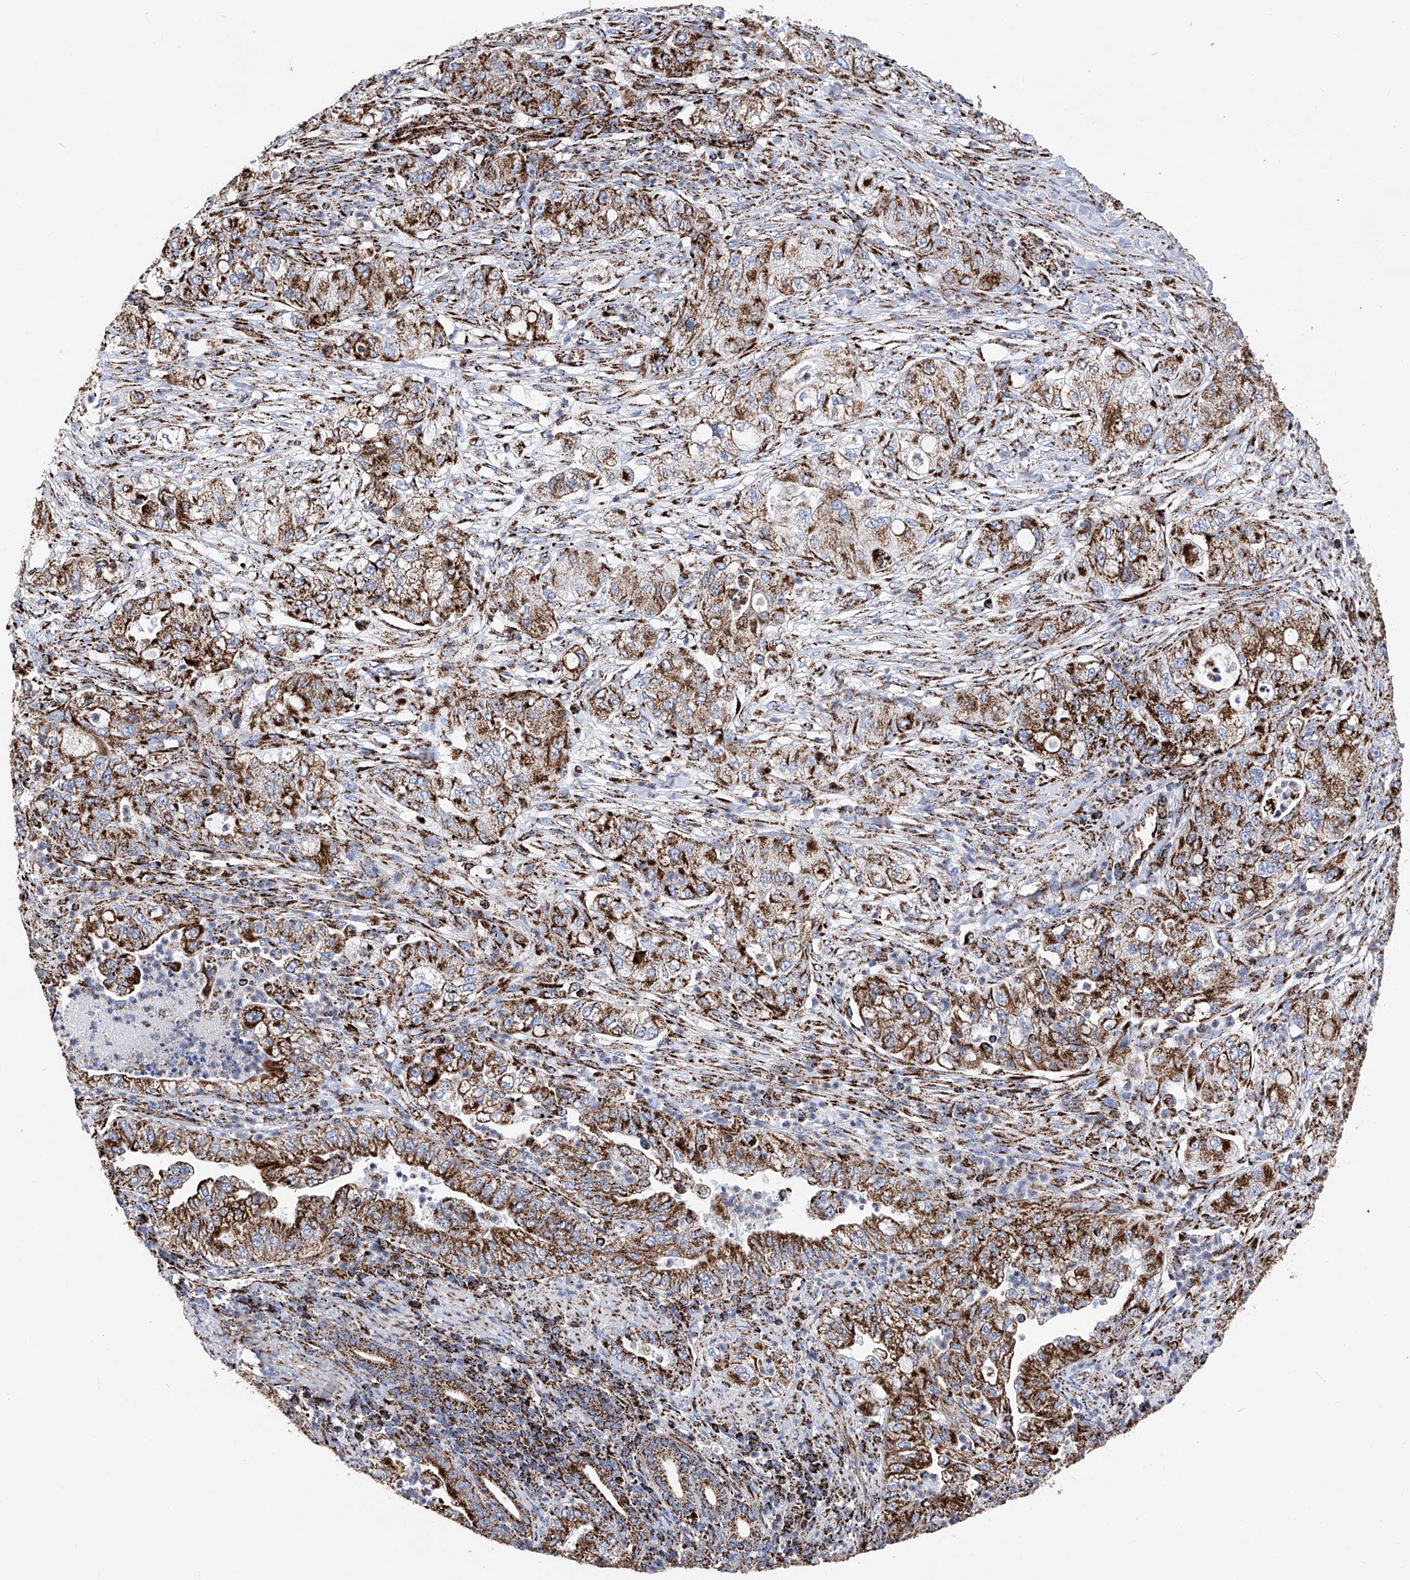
{"staining": {"intensity": "strong", "quantity": "25%-75%", "location": "cytoplasmic/membranous"}, "tissue": "pancreatic cancer", "cell_type": "Tumor cells", "image_type": "cancer", "snomed": [{"axis": "morphology", "description": "Adenocarcinoma, NOS"}, {"axis": "topography", "description": "Pancreas"}], "caption": "Immunohistochemistry (IHC) micrograph of human adenocarcinoma (pancreatic) stained for a protein (brown), which exhibits high levels of strong cytoplasmic/membranous expression in about 25%-75% of tumor cells.", "gene": "ATP5PF", "patient": {"sex": "female", "age": 78}}